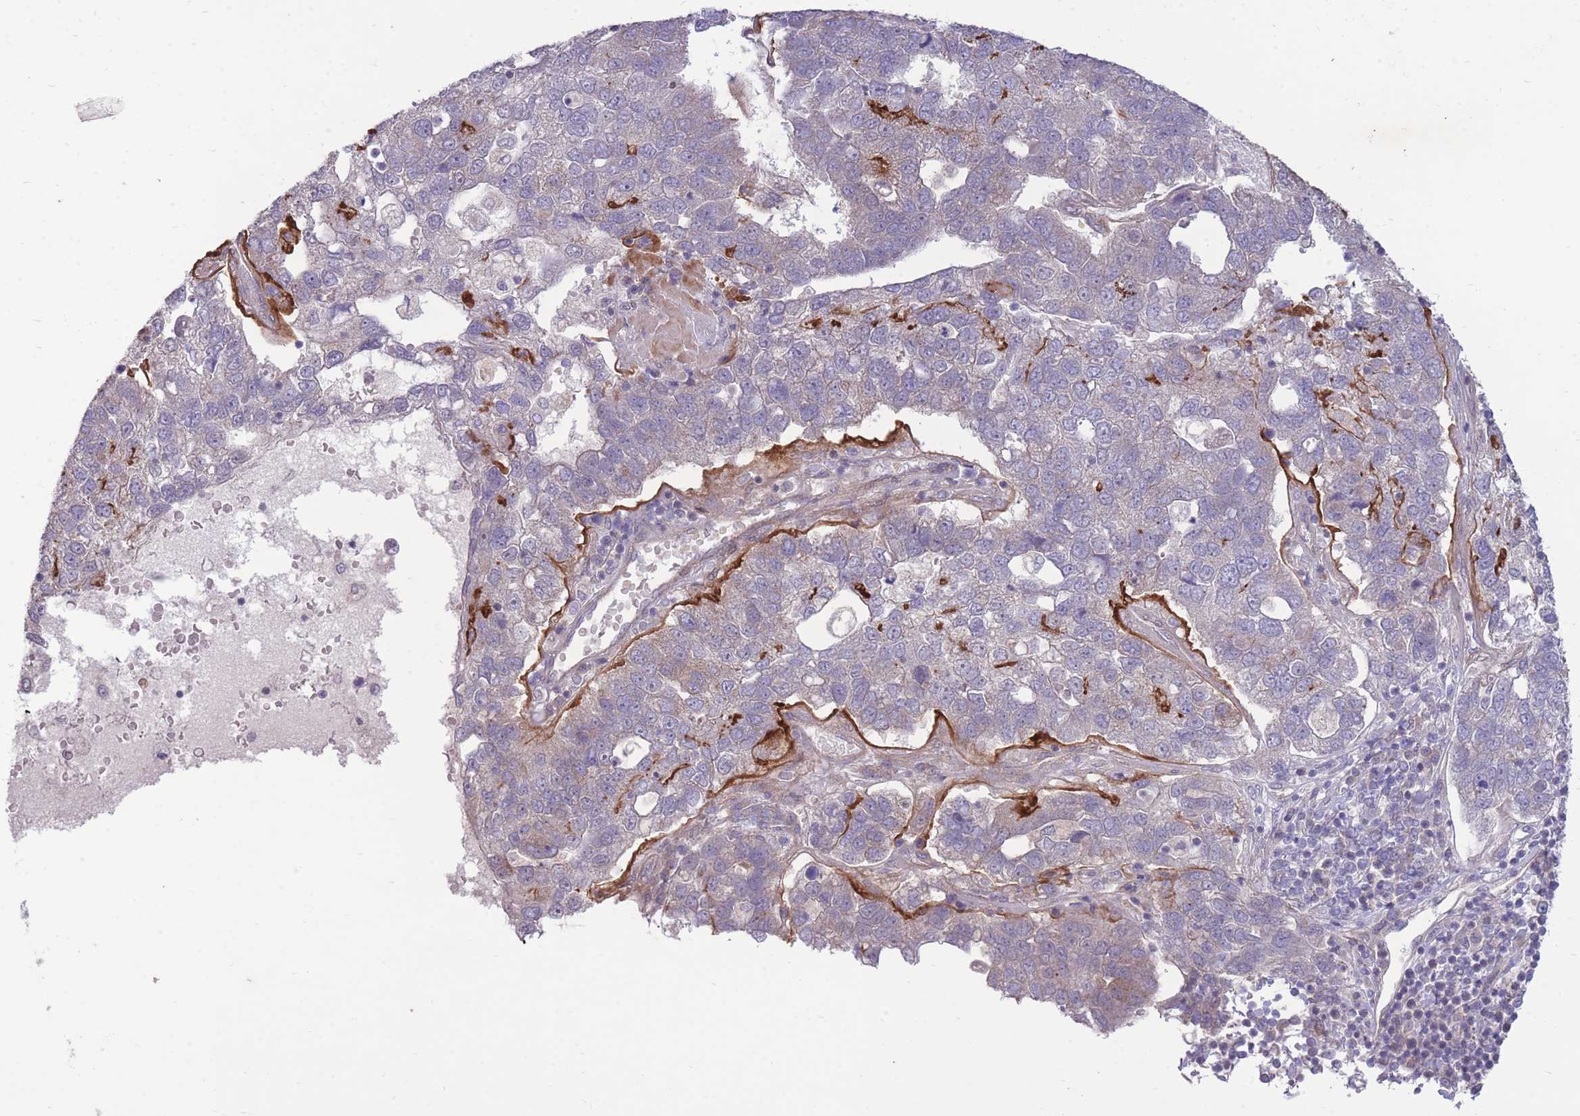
{"staining": {"intensity": "negative", "quantity": "none", "location": "none"}, "tissue": "pancreatic cancer", "cell_type": "Tumor cells", "image_type": "cancer", "snomed": [{"axis": "morphology", "description": "Adenocarcinoma, NOS"}, {"axis": "topography", "description": "Pancreas"}], "caption": "Pancreatic cancer stained for a protein using immunohistochemistry (IHC) displays no staining tumor cells.", "gene": "RIC8A", "patient": {"sex": "female", "age": 61}}